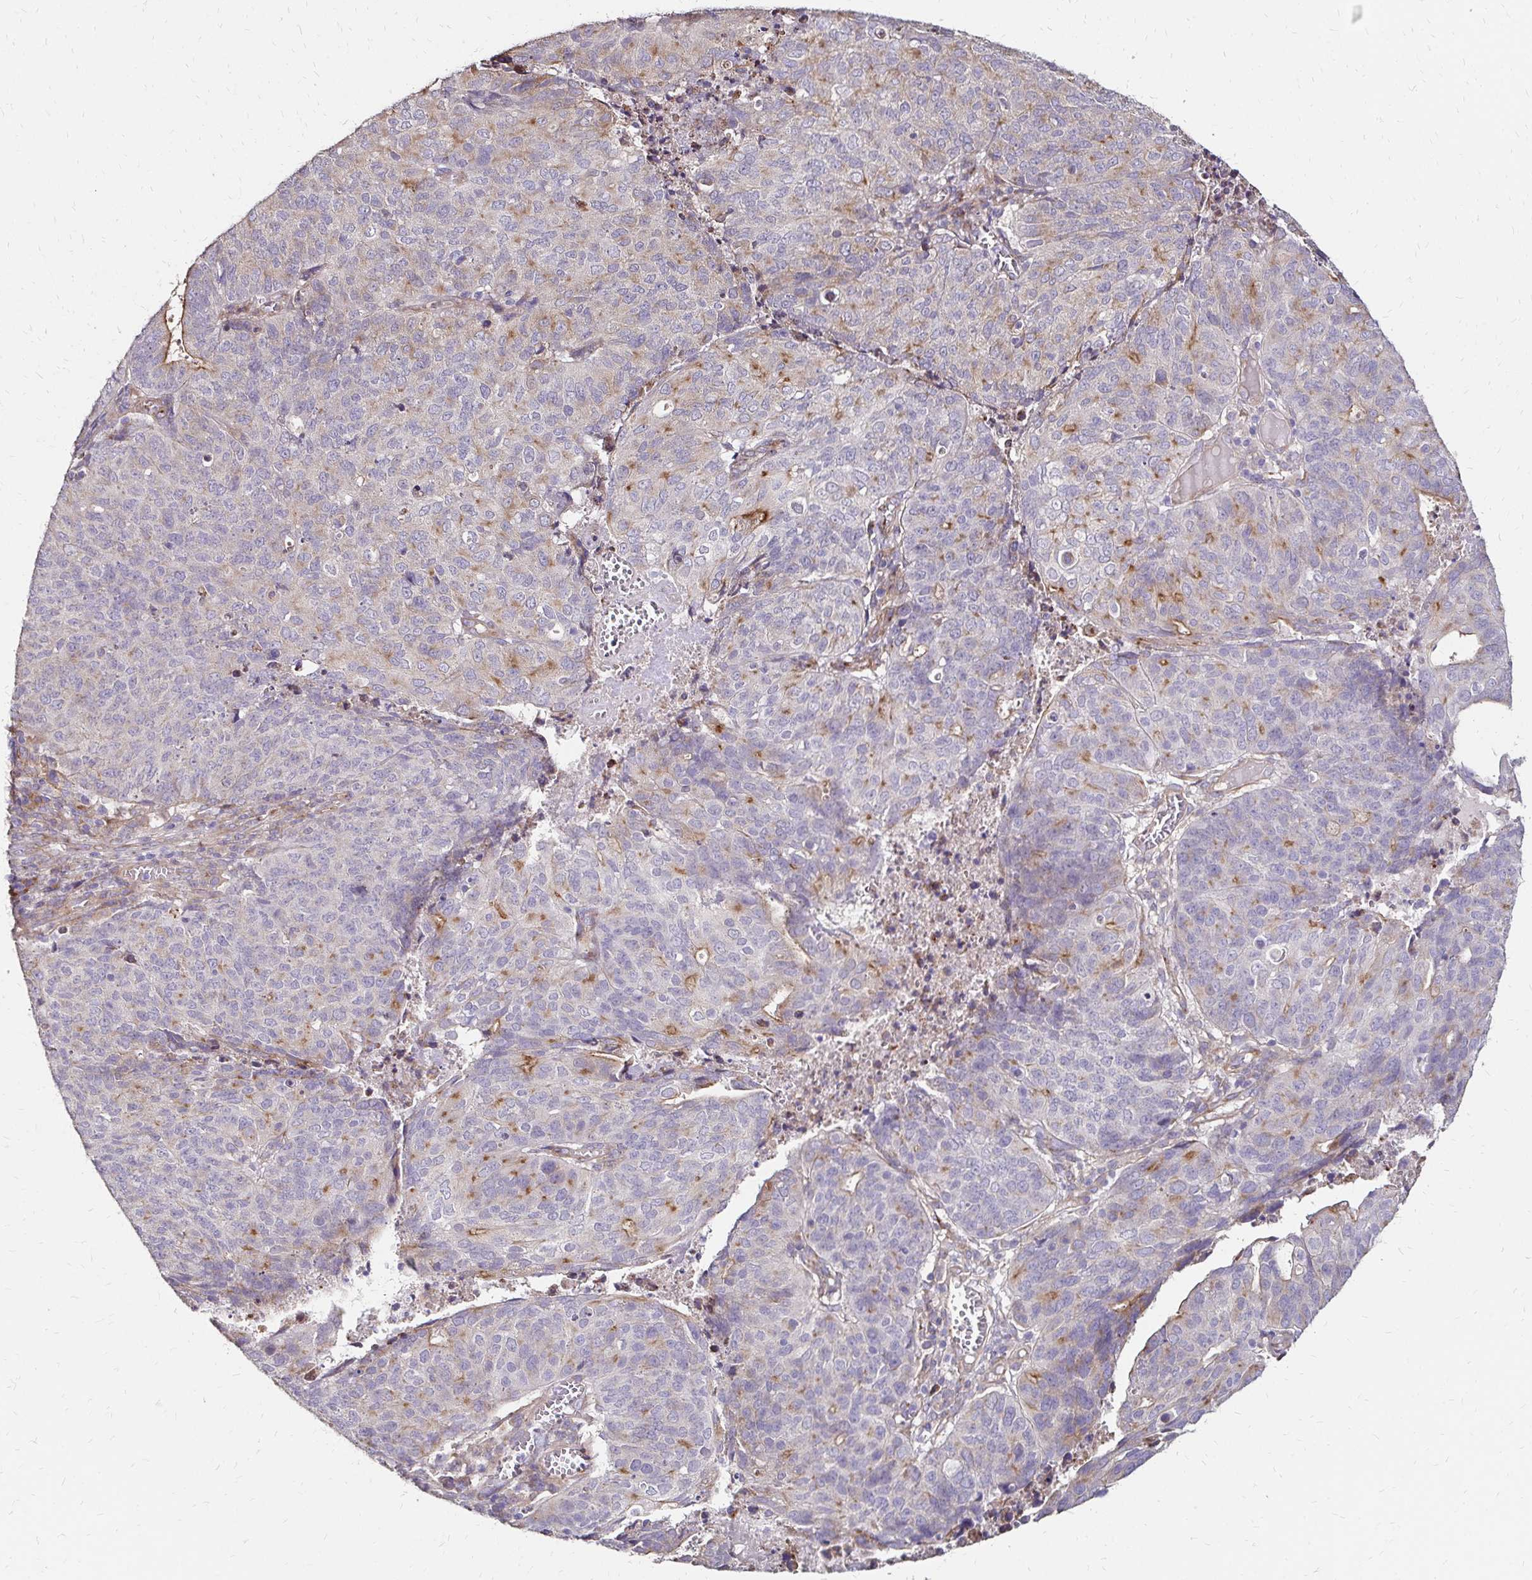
{"staining": {"intensity": "moderate", "quantity": "25%-75%", "location": "cytoplasmic/membranous"}, "tissue": "endometrial cancer", "cell_type": "Tumor cells", "image_type": "cancer", "snomed": [{"axis": "morphology", "description": "Adenocarcinoma, NOS"}, {"axis": "topography", "description": "Endometrium"}], "caption": "Tumor cells reveal medium levels of moderate cytoplasmic/membranous positivity in approximately 25%-75% of cells in human adenocarcinoma (endometrial).", "gene": "PRIMA1", "patient": {"sex": "female", "age": 82}}